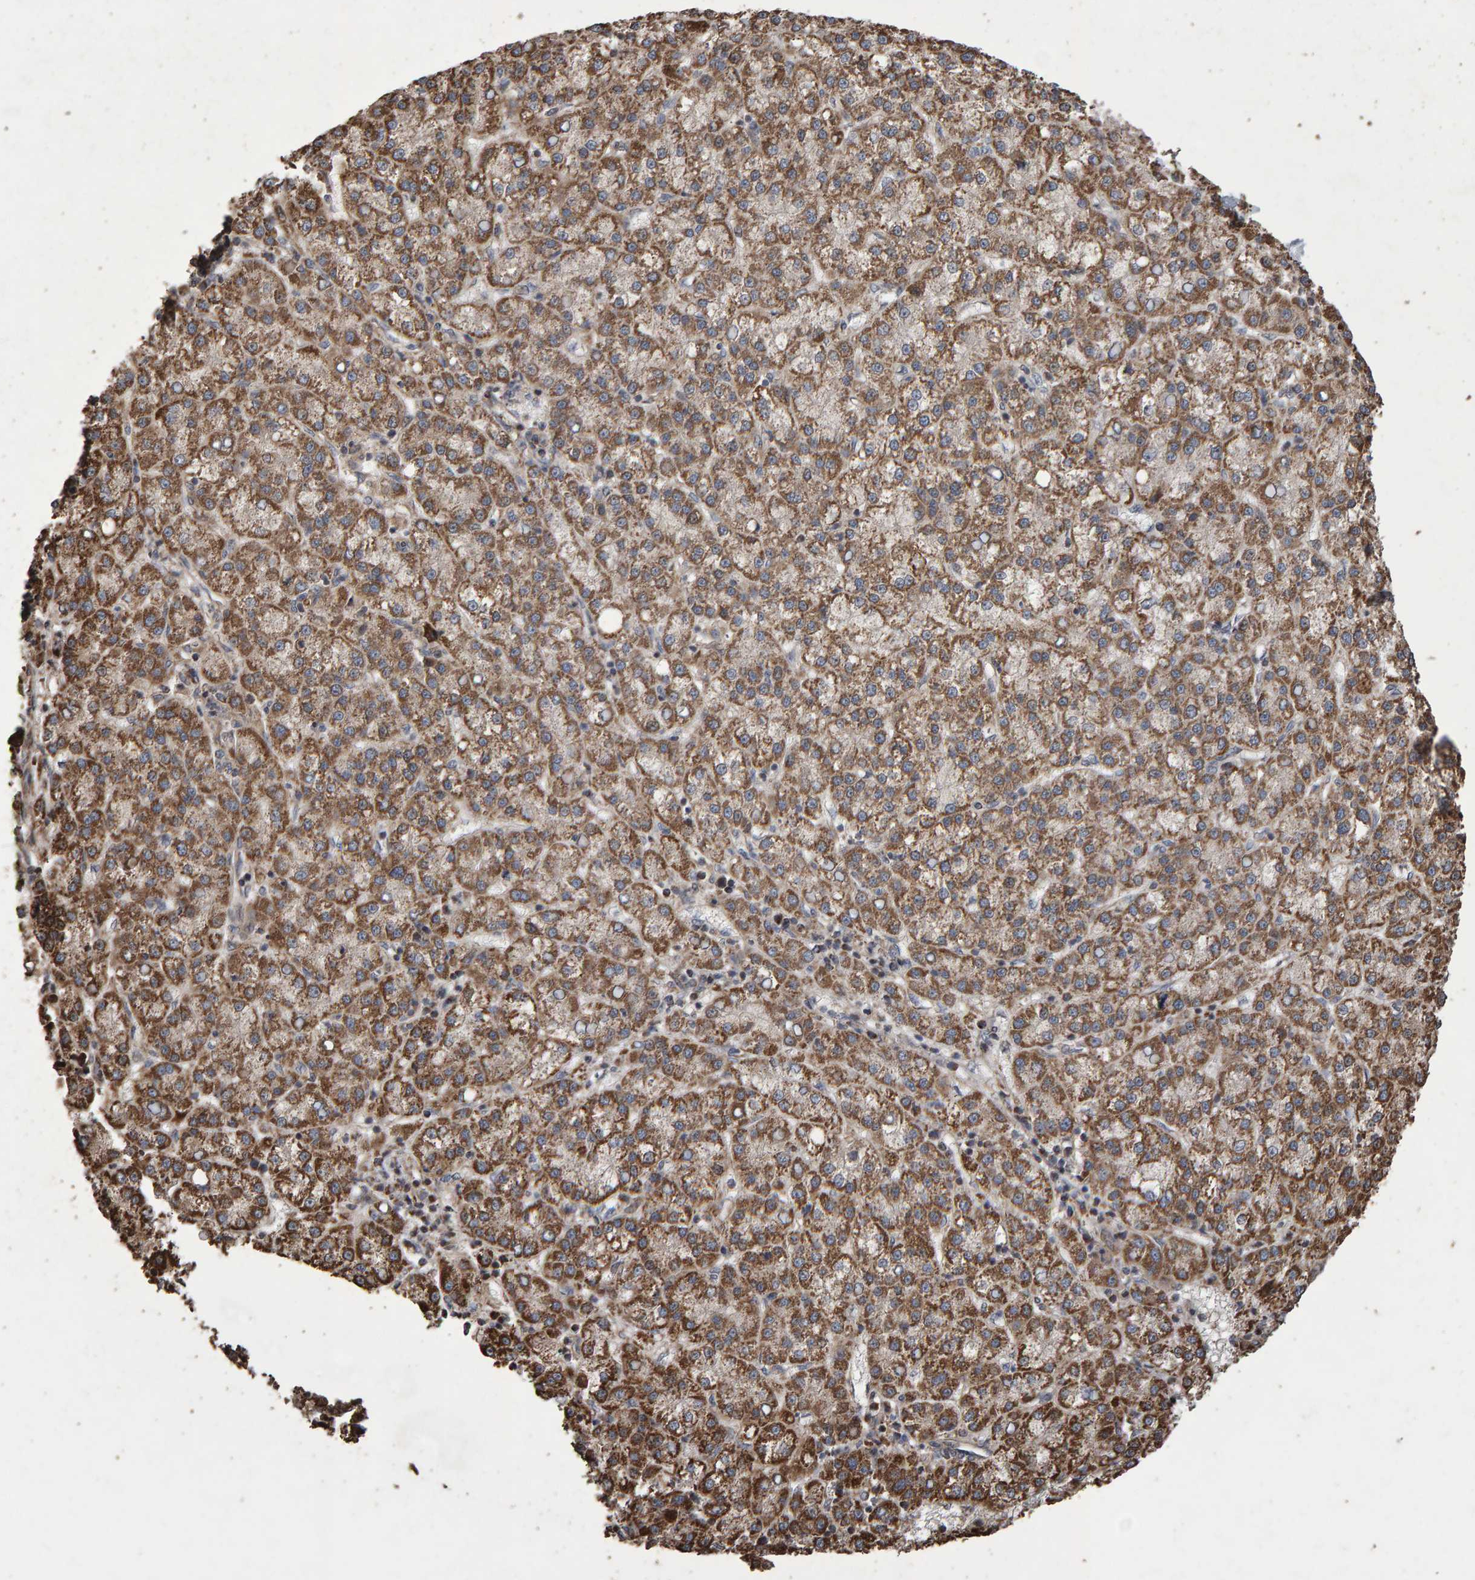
{"staining": {"intensity": "moderate", "quantity": ">75%", "location": "cytoplasmic/membranous"}, "tissue": "liver cancer", "cell_type": "Tumor cells", "image_type": "cancer", "snomed": [{"axis": "morphology", "description": "Carcinoma, Hepatocellular, NOS"}, {"axis": "topography", "description": "Liver"}], "caption": "Brown immunohistochemical staining in human liver cancer exhibits moderate cytoplasmic/membranous expression in about >75% of tumor cells.", "gene": "OSBP2", "patient": {"sex": "female", "age": 58}}